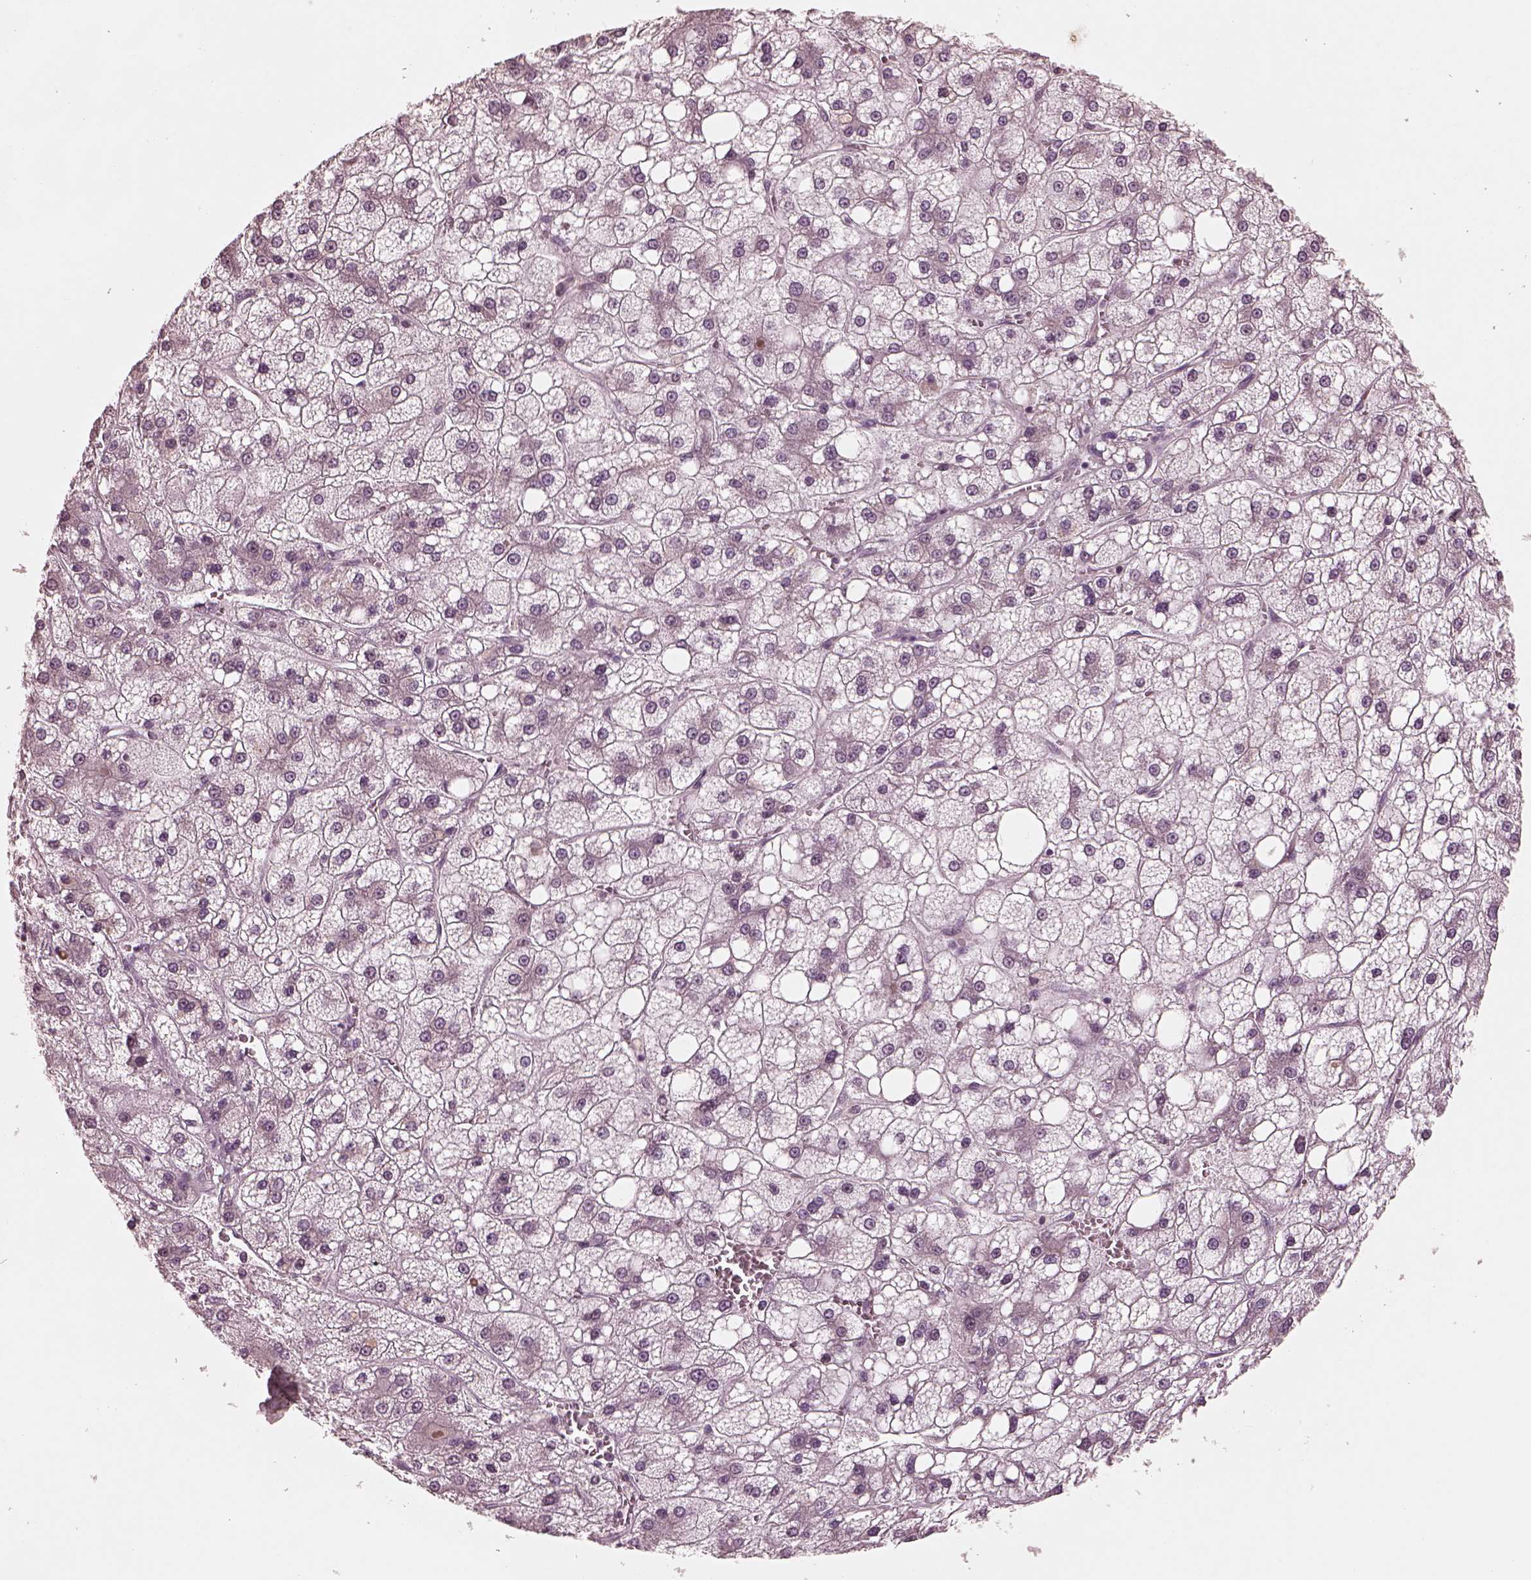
{"staining": {"intensity": "negative", "quantity": "none", "location": "none"}, "tissue": "liver cancer", "cell_type": "Tumor cells", "image_type": "cancer", "snomed": [{"axis": "morphology", "description": "Carcinoma, Hepatocellular, NOS"}, {"axis": "topography", "description": "Liver"}], "caption": "Immunohistochemistry histopathology image of human liver cancer stained for a protein (brown), which displays no positivity in tumor cells. The staining is performed using DAB brown chromogen with nuclei counter-stained in using hematoxylin.", "gene": "RGS7", "patient": {"sex": "male", "age": 73}}